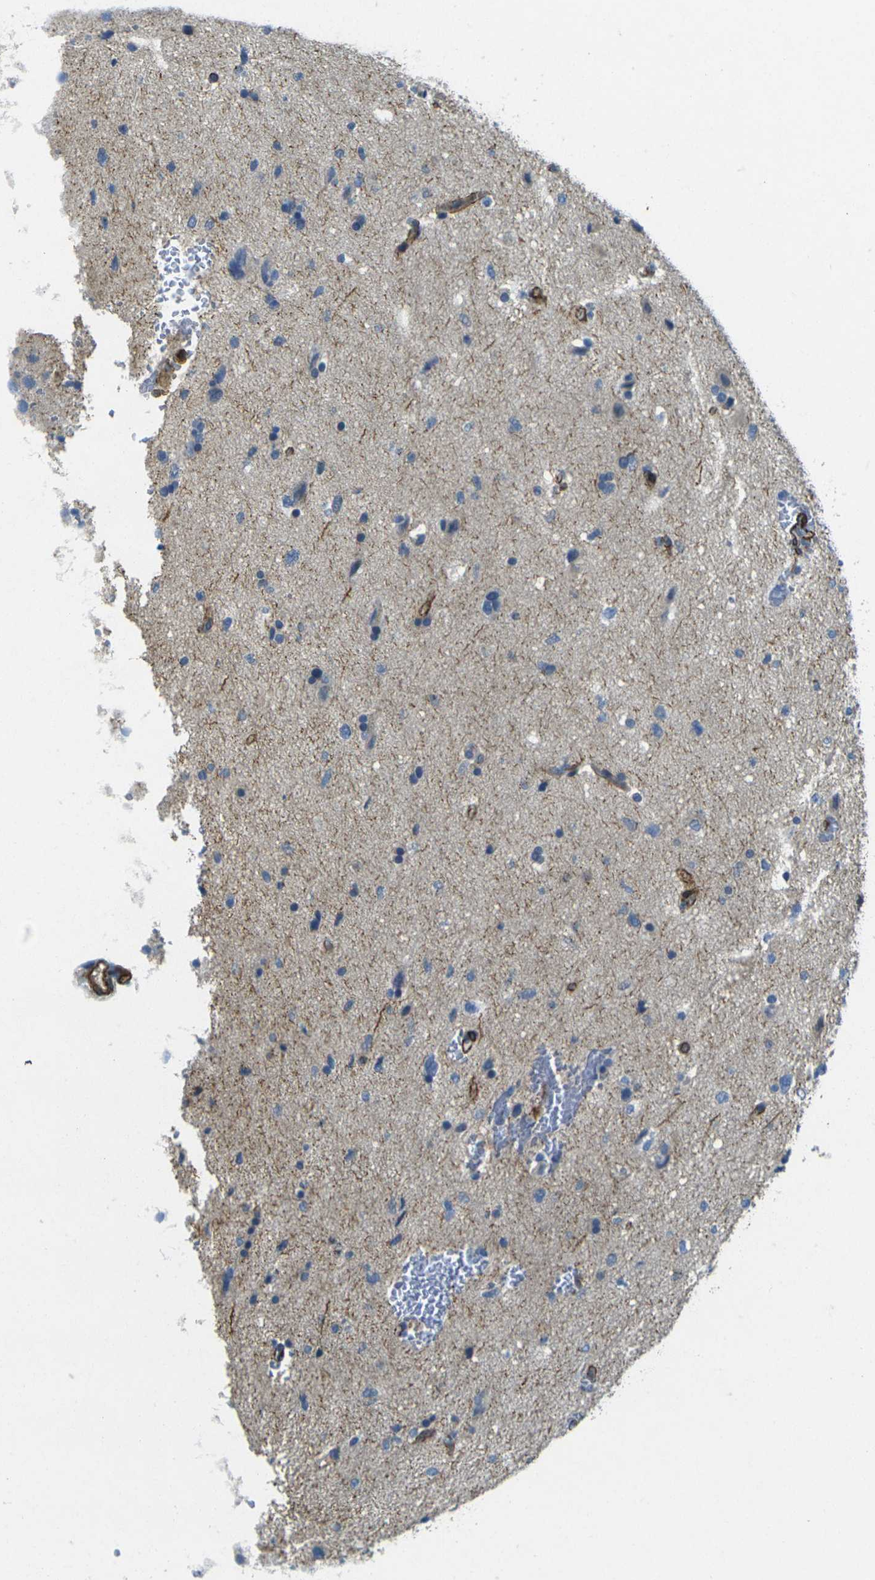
{"staining": {"intensity": "negative", "quantity": "none", "location": "none"}, "tissue": "glioma", "cell_type": "Tumor cells", "image_type": "cancer", "snomed": [{"axis": "morphology", "description": "Glioma, malignant, Low grade"}, {"axis": "topography", "description": "Brain"}], "caption": "Histopathology image shows no significant protein expression in tumor cells of malignant glioma (low-grade).", "gene": "EPHA7", "patient": {"sex": "female", "age": 37}}